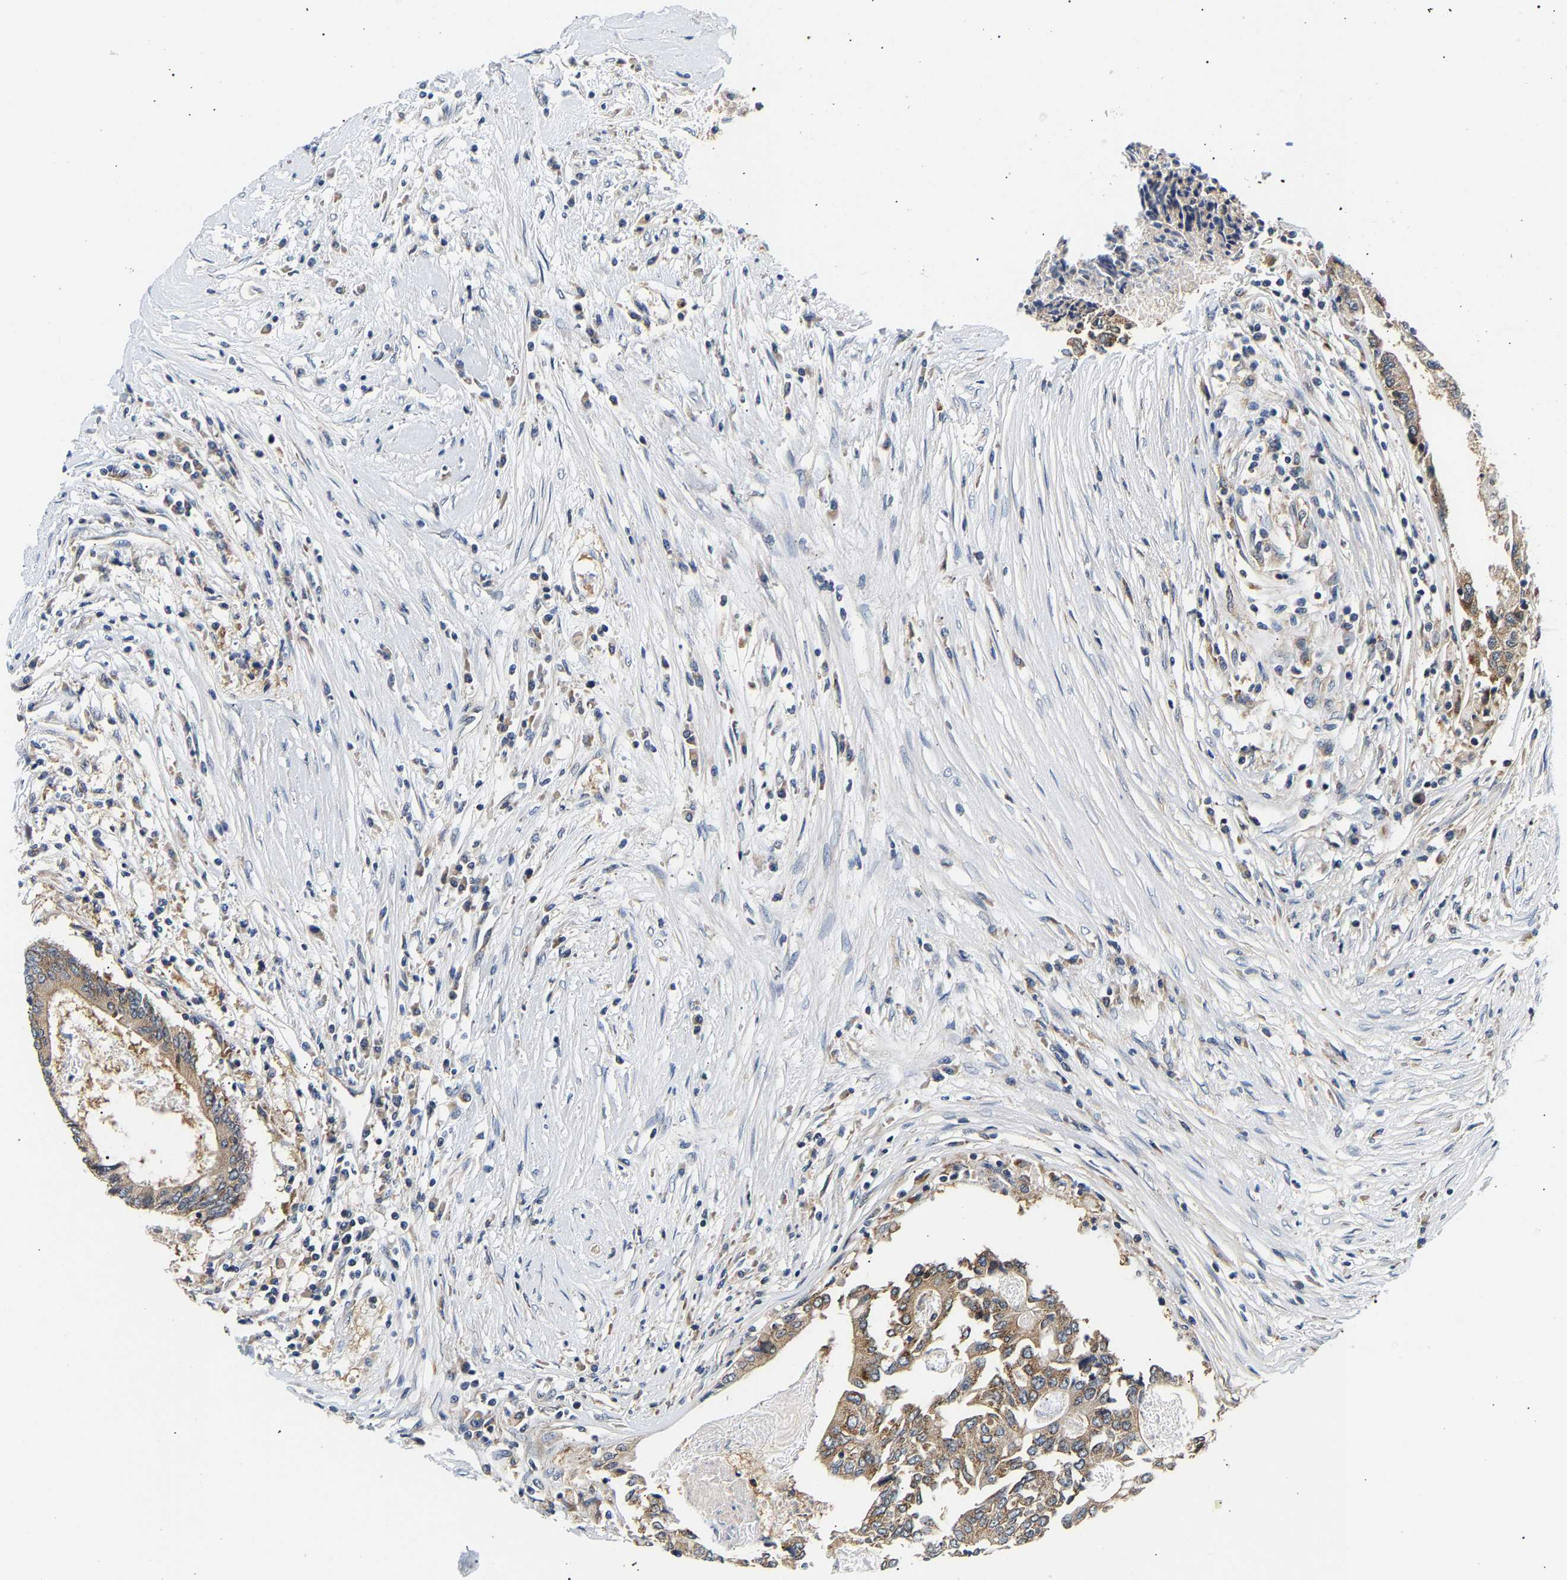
{"staining": {"intensity": "moderate", "quantity": ">75%", "location": "cytoplasmic/membranous"}, "tissue": "colorectal cancer", "cell_type": "Tumor cells", "image_type": "cancer", "snomed": [{"axis": "morphology", "description": "Adenocarcinoma, NOS"}, {"axis": "topography", "description": "Rectum"}], "caption": "This photomicrograph demonstrates immunohistochemistry staining of human colorectal adenocarcinoma, with medium moderate cytoplasmic/membranous staining in approximately >75% of tumor cells.", "gene": "PPID", "patient": {"sex": "male", "age": 63}}